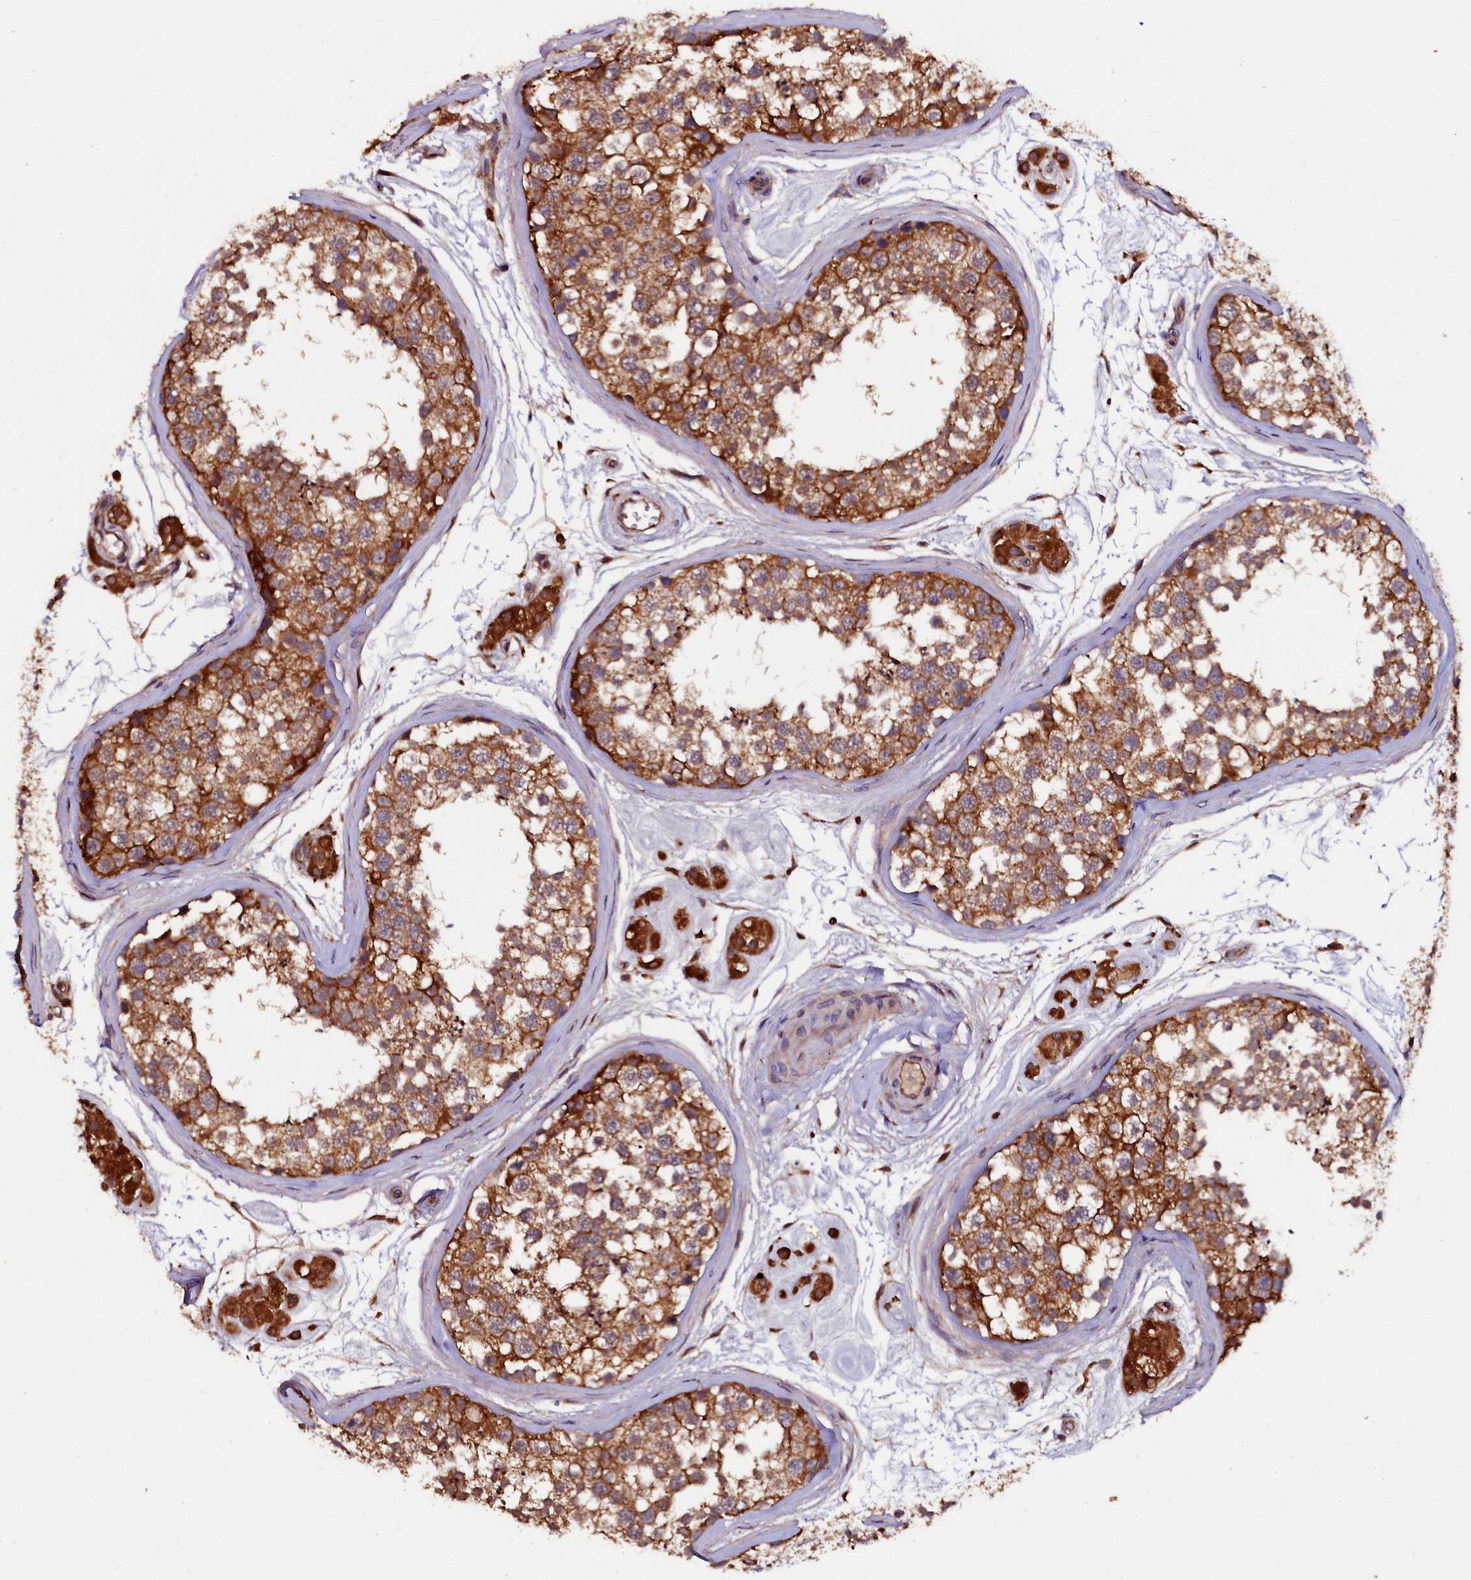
{"staining": {"intensity": "strong", "quantity": ">75%", "location": "cytoplasmic/membranous"}, "tissue": "testis", "cell_type": "Cells in seminiferous ducts", "image_type": "normal", "snomed": [{"axis": "morphology", "description": "Normal tissue, NOS"}, {"axis": "topography", "description": "Testis"}], "caption": "IHC (DAB (3,3'-diaminobenzidine)) staining of unremarkable testis reveals strong cytoplasmic/membranous protein expression in approximately >75% of cells in seminiferous ducts.", "gene": "APPL2", "patient": {"sex": "male", "age": 56}}